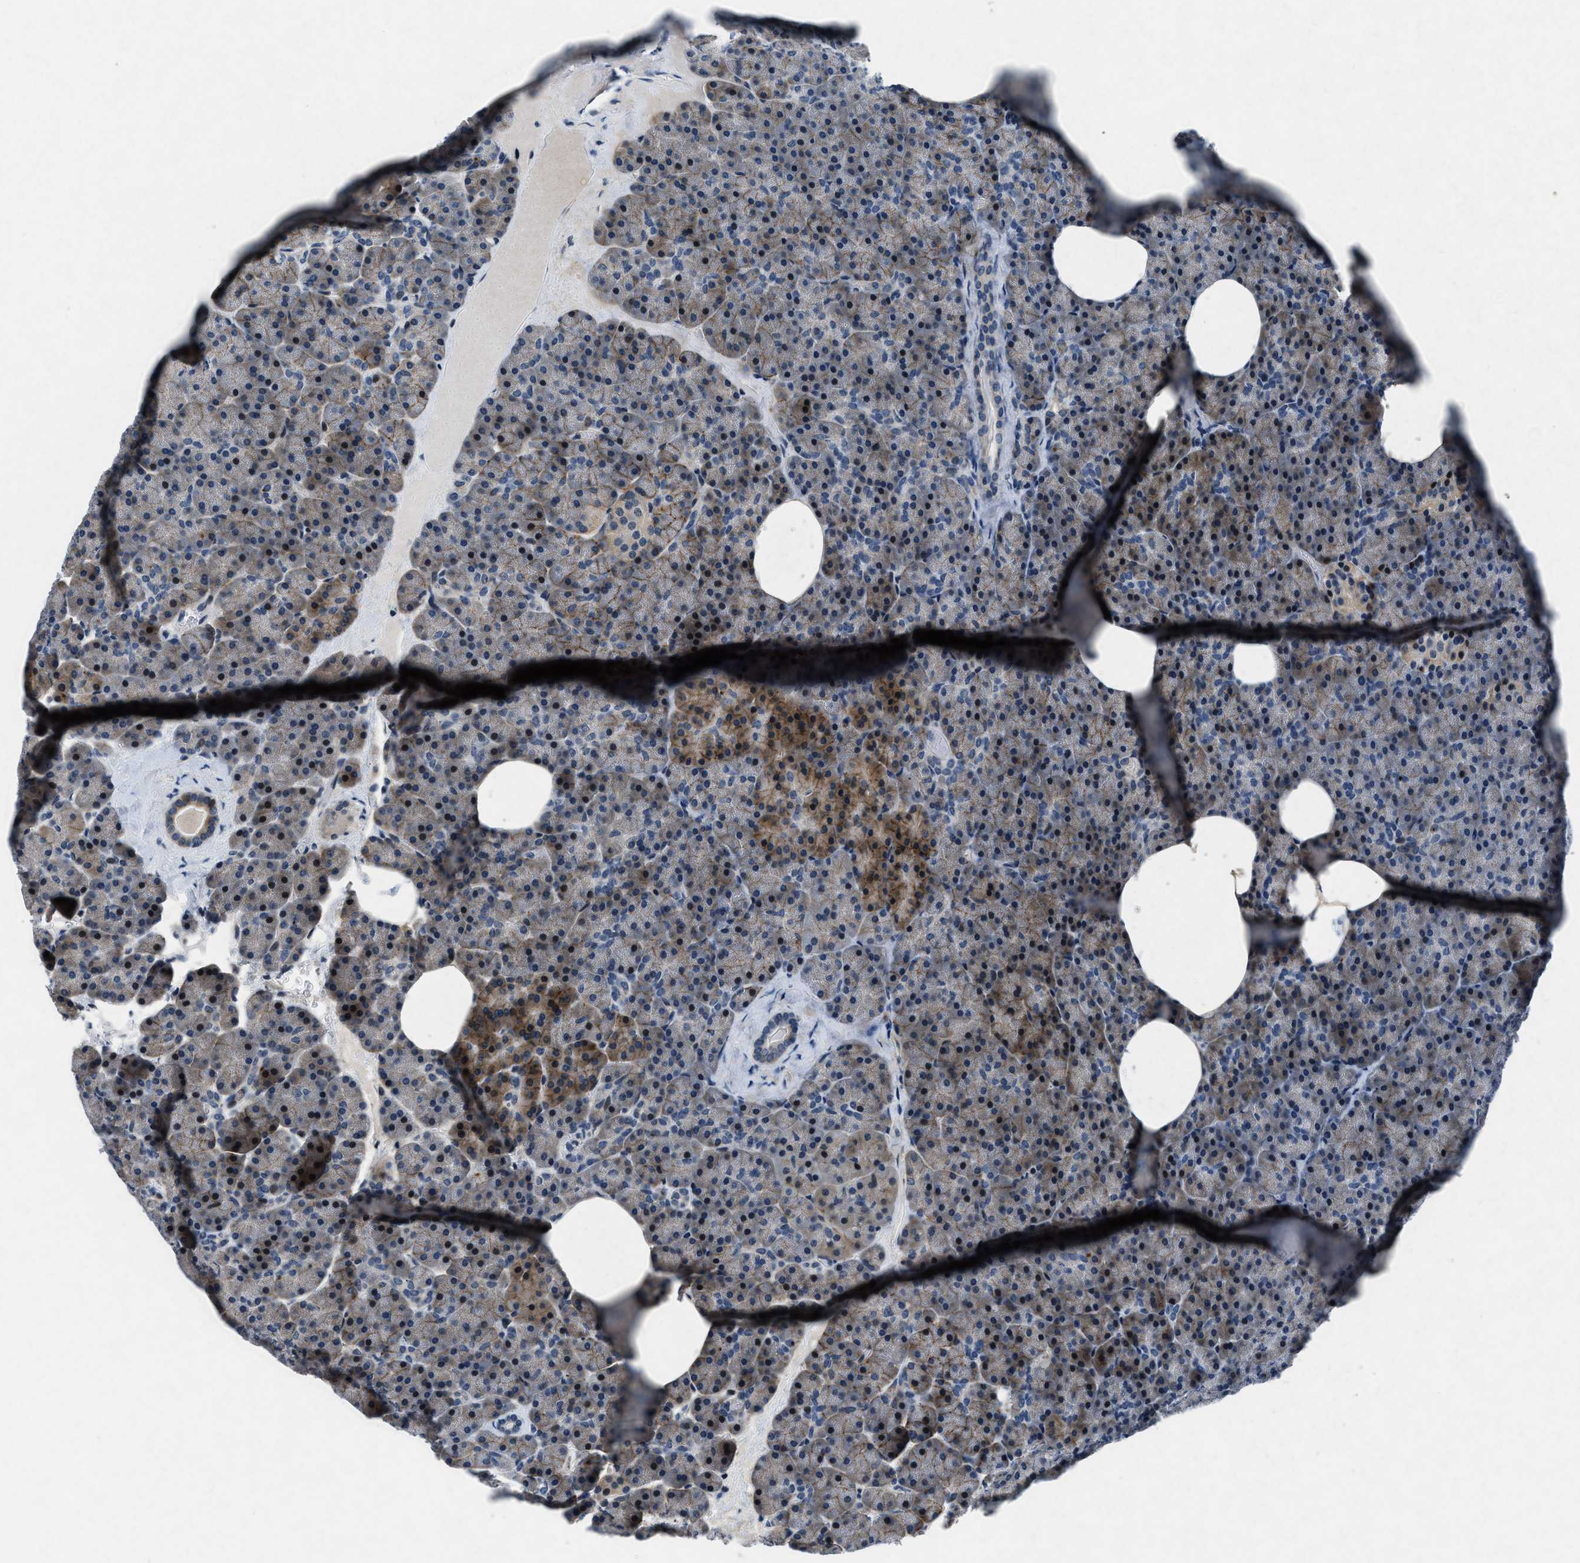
{"staining": {"intensity": "moderate", "quantity": "25%-75%", "location": "cytoplasmic/membranous,nuclear"}, "tissue": "pancreas", "cell_type": "Exocrine glandular cells", "image_type": "normal", "snomed": [{"axis": "morphology", "description": "Normal tissue, NOS"}, {"axis": "morphology", "description": "Carcinoid, malignant, NOS"}, {"axis": "topography", "description": "Pancreas"}], "caption": "Exocrine glandular cells exhibit moderate cytoplasmic/membranous,nuclear positivity in about 25%-75% of cells in benign pancreas.", "gene": "PHLDA1", "patient": {"sex": "female", "age": 35}}